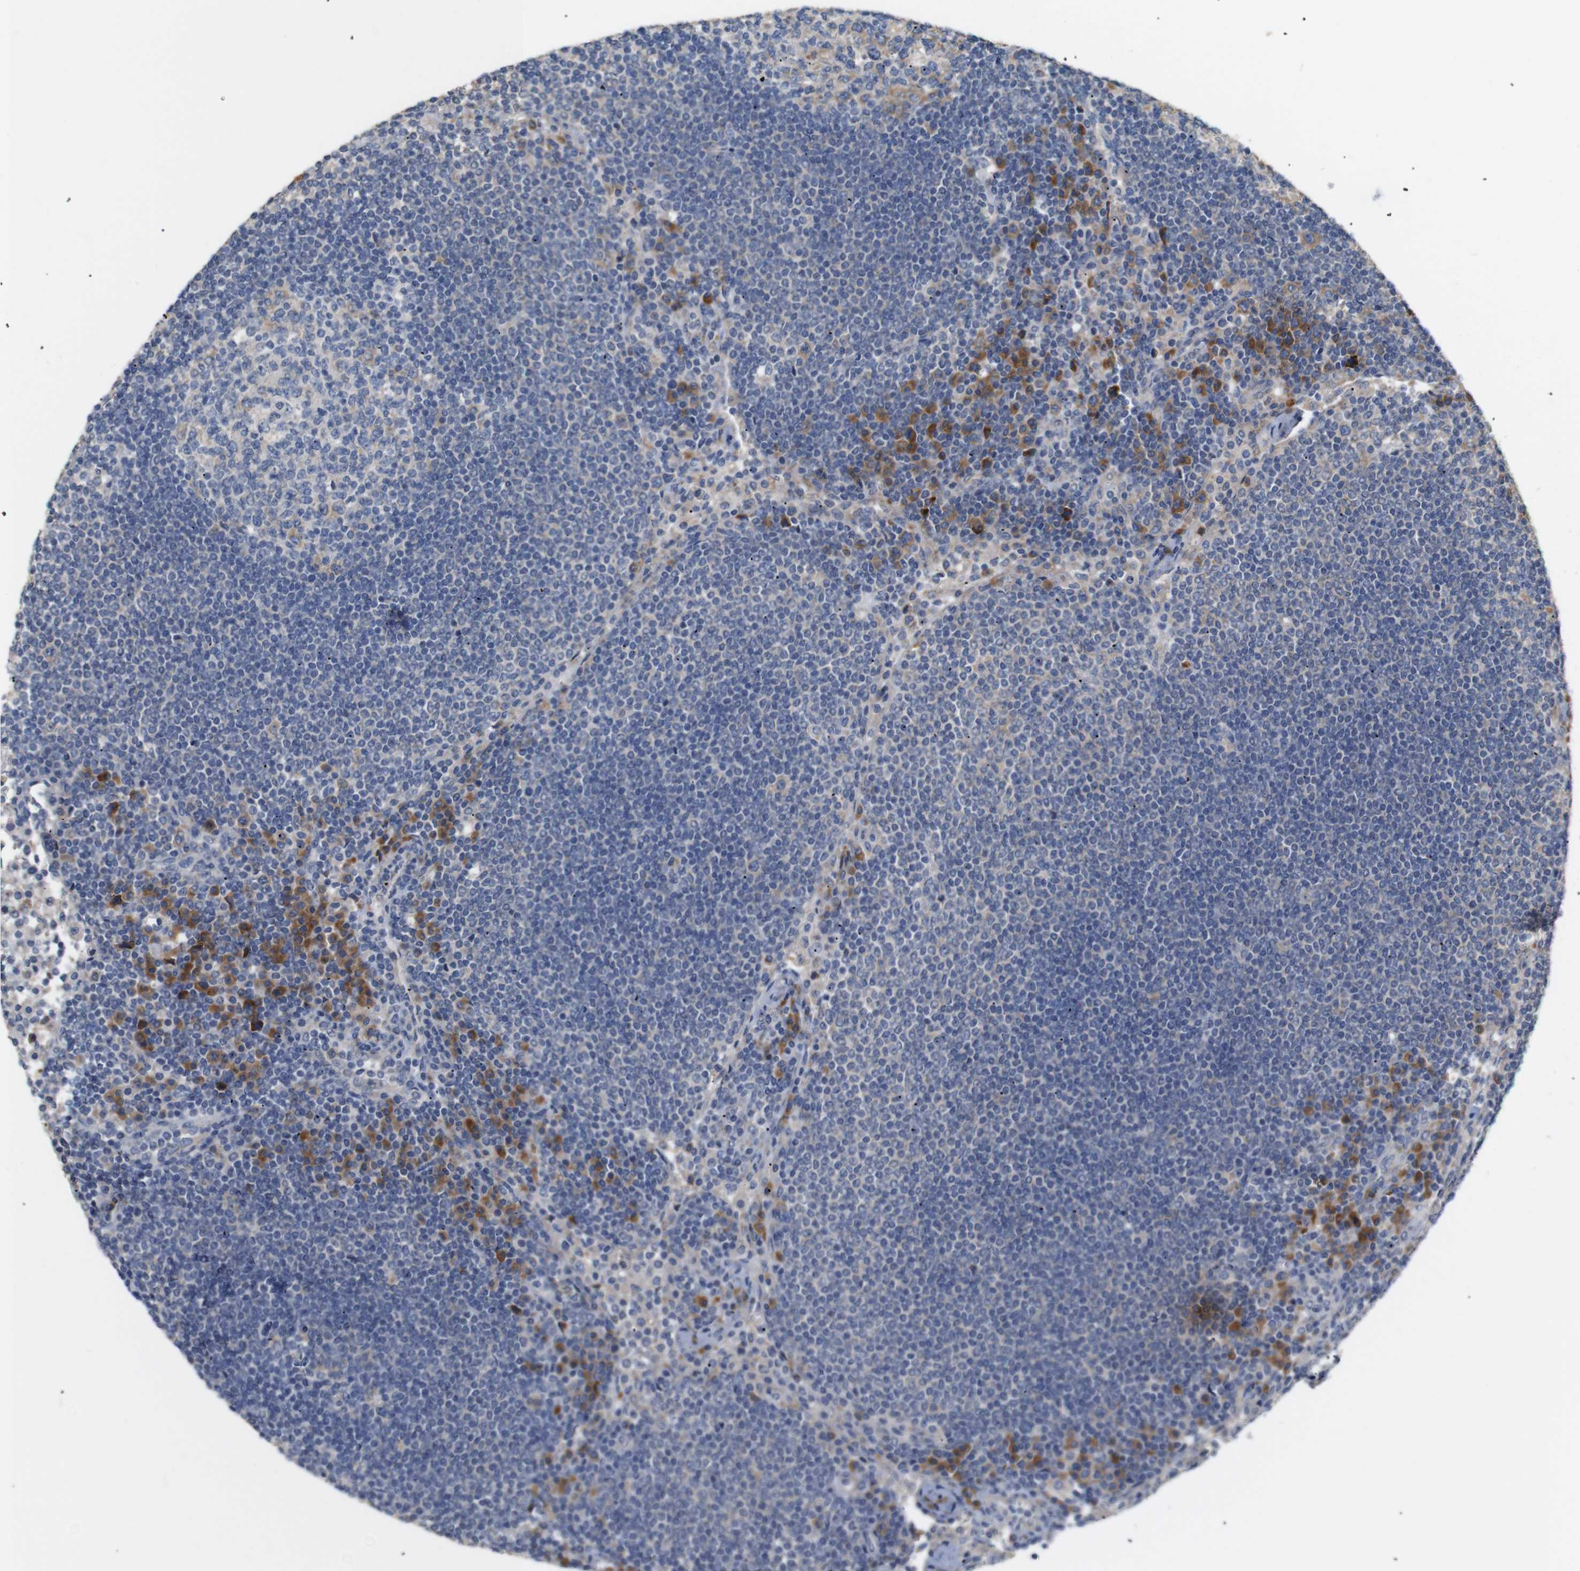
{"staining": {"intensity": "weak", "quantity": "25%-75%", "location": "cytoplasmic/membranous"}, "tissue": "lymph node", "cell_type": "Germinal center cells", "image_type": "normal", "snomed": [{"axis": "morphology", "description": "Normal tissue, NOS"}, {"axis": "topography", "description": "Lymph node"}], "caption": "Immunohistochemical staining of benign human lymph node reveals low levels of weak cytoplasmic/membranous staining in approximately 25%-75% of germinal center cells. The protein of interest is stained brown, and the nuclei are stained in blue (DAB IHC with brightfield microscopy, high magnification).", "gene": "TRIM5", "patient": {"sex": "female", "age": 53}}